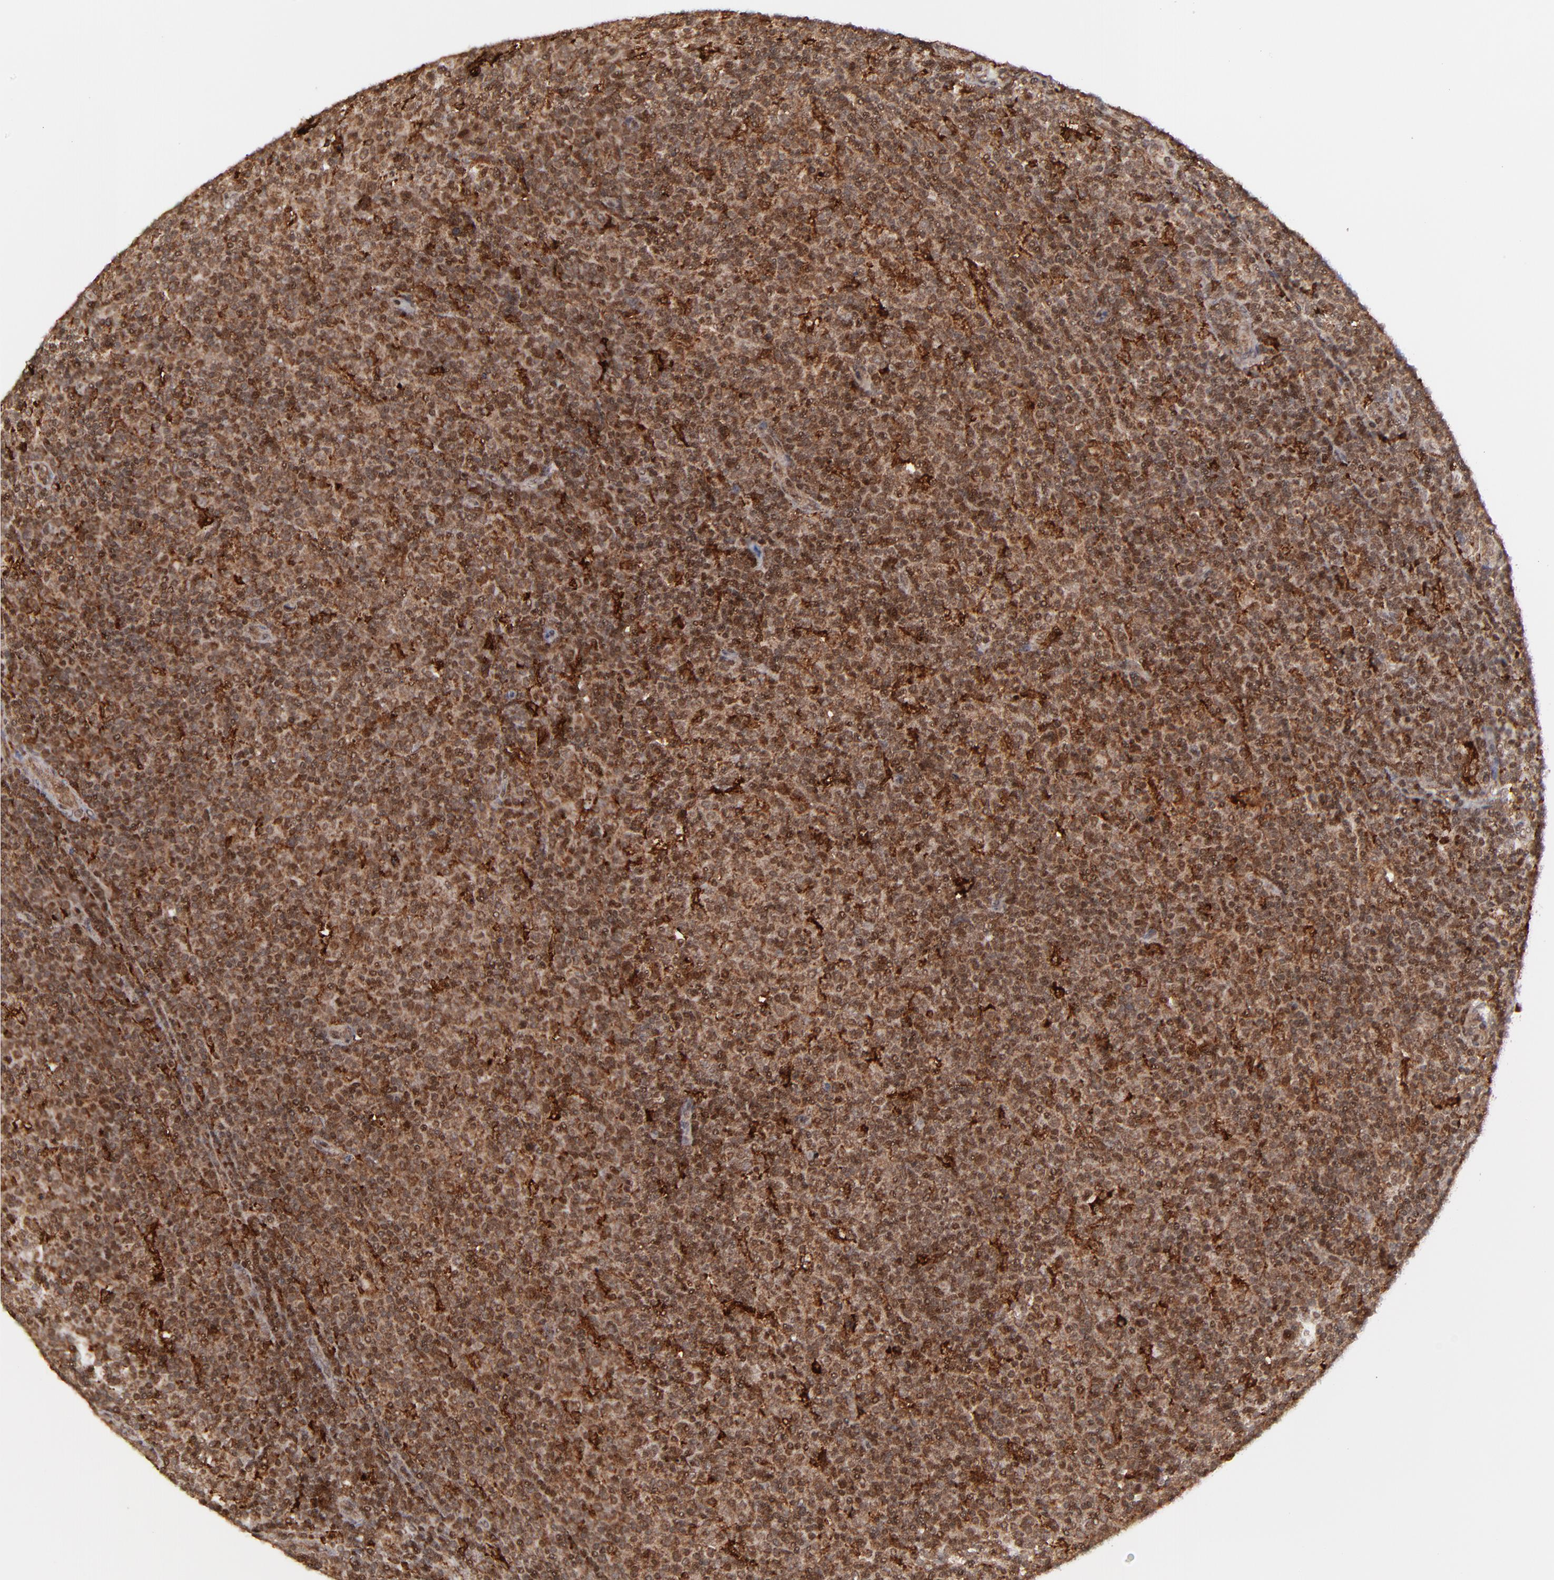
{"staining": {"intensity": "strong", "quantity": ">75%", "location": "cytoplasmic/membranous,nuclear"}, "tissue": "lymphoma", "cell_type": "Tumor cells", "image_type": "cancer", "snomed": [{"axis": "morphology", "description": "Malignant lymphoma, non-Hodgkin's type, Low grade"}, {"axis": "topography", "description": "Lymph node"}], "caption": "DAB immunohistochemical staining of low-grade malignant lymphoma, non-Hodgkin's type reveals strong cytoplasmic/membranous and nuclear protein expression in approximately >75% of tumor cells.", "gene": "RGS6", "patient": {"sex": "male", "age": 70}}